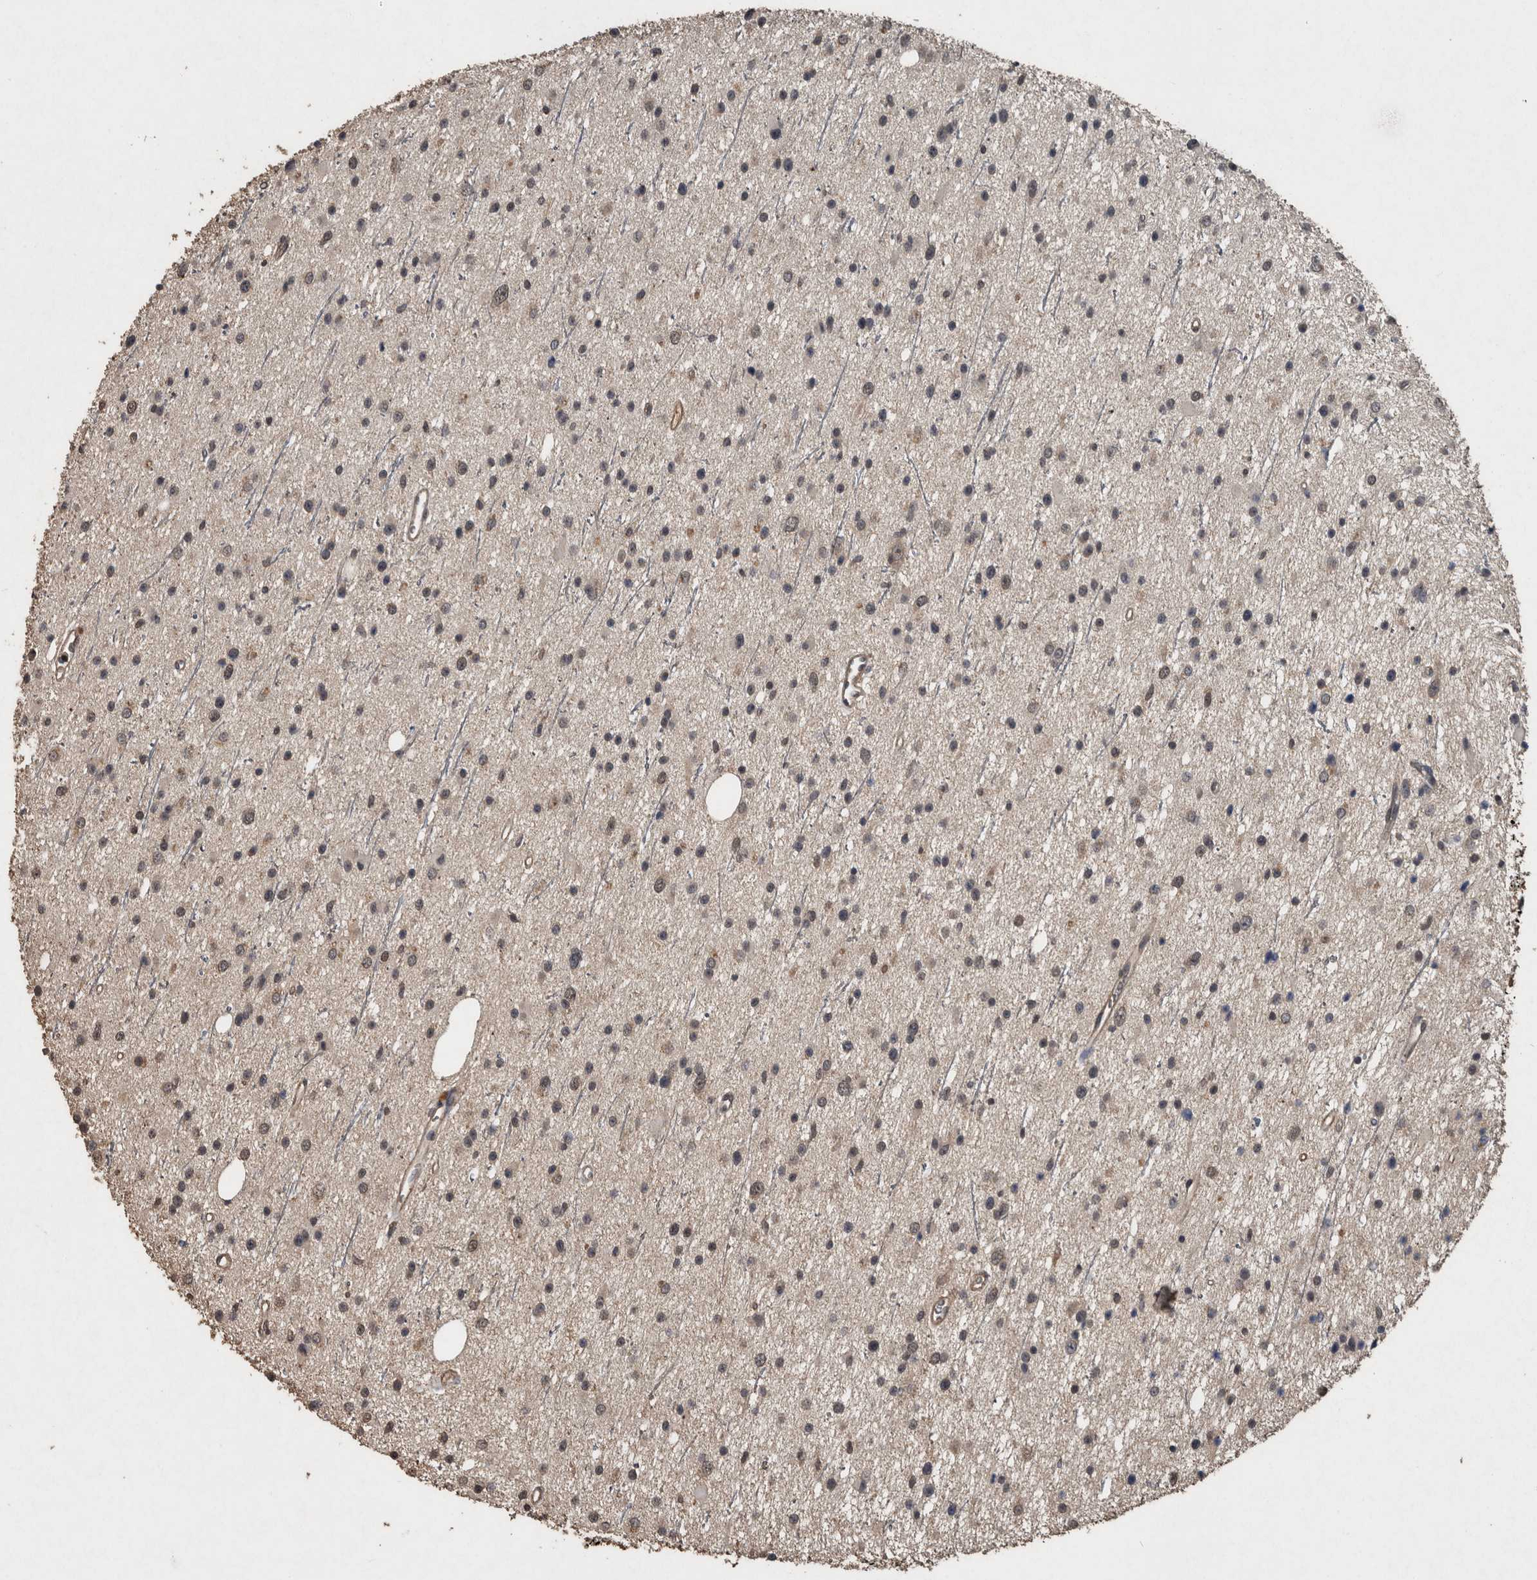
{"staining": {"intensity": "weak", "quantity": "<25%", "location": "nuclear"}, "tissue": "glioma", "cell_type": "Tumor cells", "image_type": "cancer", "snomed": [{"axis": "morphology", "description": "Glioma, malignant, Low grade"}, {"axis": "topography", "description": "Cerebral cortex"}], "caption": "Immunohistochemistry micrograph of neoplastic tissue: human malignant low-grade glioma stained with DAB (3,3'-diaminobenzidine) reveals no significant protein staining in tumor cells. (Brightfield microscopy of DAB (3,3'-diaminobenzidine) IHC at high magnification).", "gene": "FGFRL1", "patient": {"sex": "female", "age": 39}}